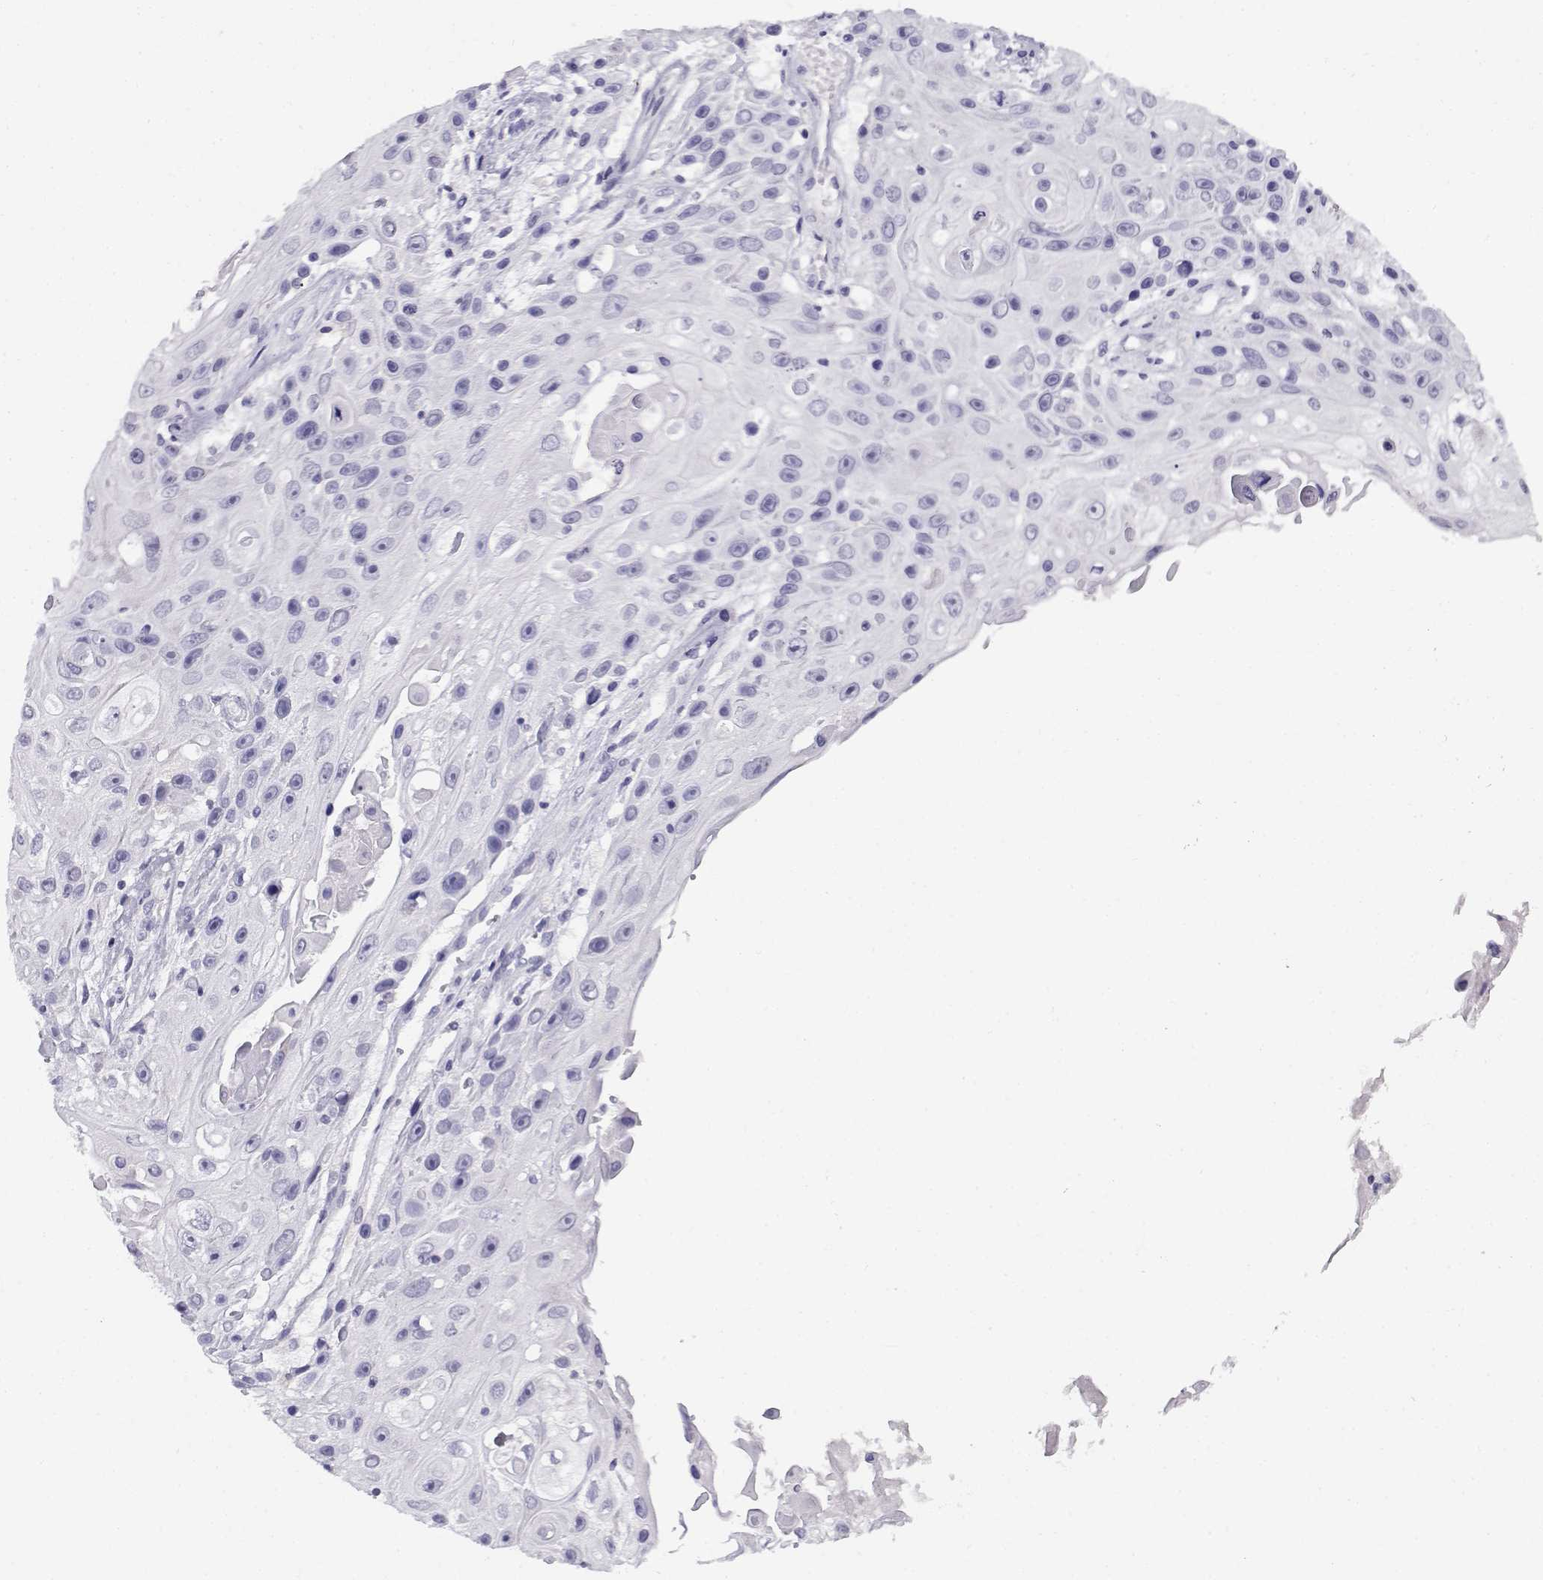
{"staining": {"intensity": "negative", "quantity": "none", "location": "none"}, "tissue": "skin cancer", "cell_type": "Tumor cells", "image_type": "cancer", "snomed": [{"axis": "morphology", "description": "Squamous cell carcinoma, NOS"}, {"axis": "topography", "description": "Skin"}], "caption": "Tumor cells are negative for protein expression in human skin cancer (squamous cell carcinoma).", "gene": "FAM166A", "patient": {"sex": "male", "age": 82}}